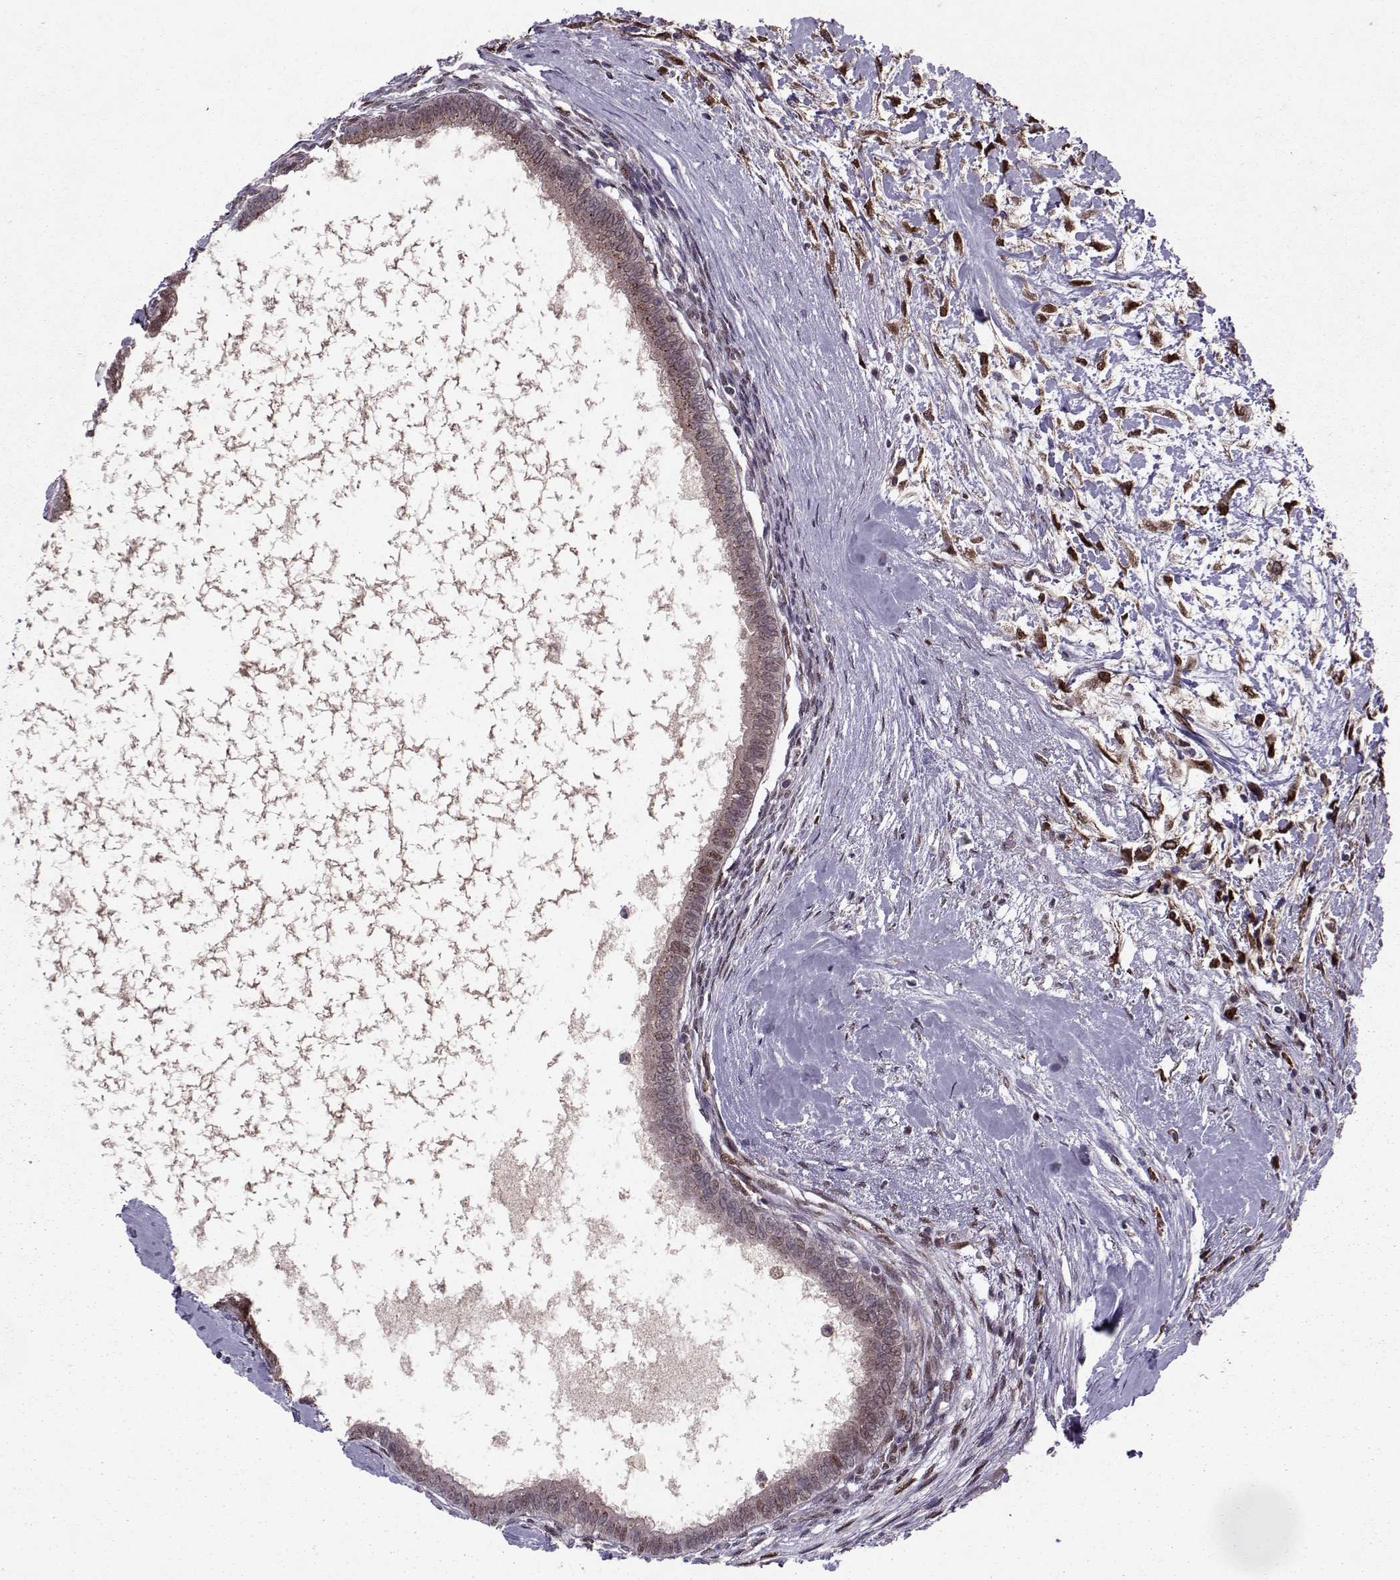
{"staining": {"intensity": "weak", "quantity": ">75%", "location": "cytoplasmic/membranous"}, "tissue": "testis cancer", "cell_type": "Tumor cells", "image_type": "cancer", "snomed": [{"axis": "morphology", "description": "Carcinoma, Embryonal, NOS"}, {"axis": "topography", "description": "Testis"}], "caption": "The image demonstrates a brown stain indicating the presence of a protein in the cytoplasmic/membranous of tumor cells in testis cancer.", "gene": "CDK4", "patient": {"sex": "male", "age": 37}}